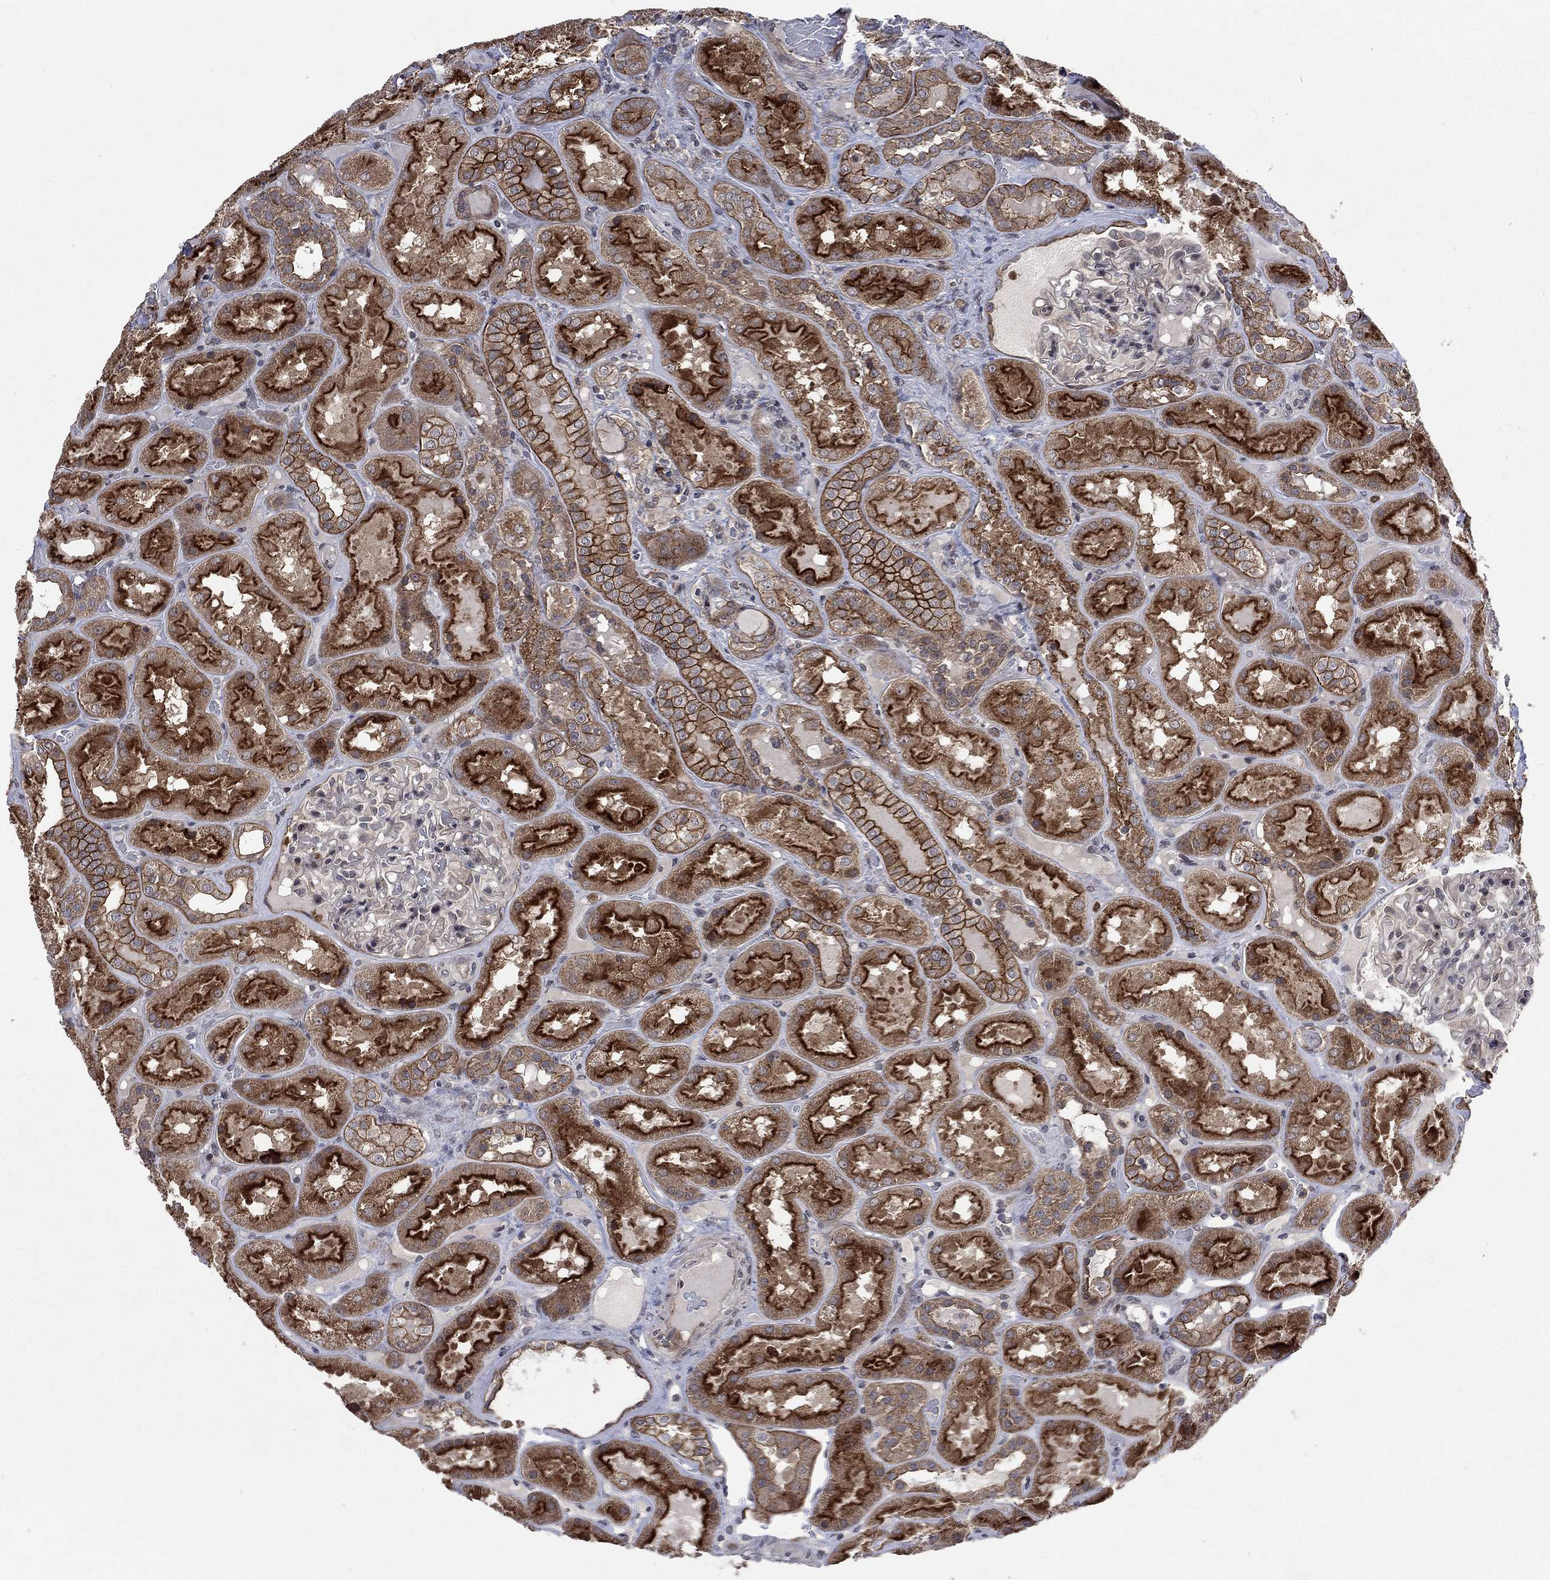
{"staining": {"intensity": "negative", "quantity": "none", "location": "none"}, "tissue": "kidney", "cell_type": "Cells in glomeruli", "image_type": "normal", "snomed": [{"axis": "morphology", "description": "Normal tissue, NOS"}, {"axis": "topography", "description": "Kidney"}], "caption": "DAB immunohistochemical staining of normal human kidney displays no significant expression in cells in glomeruli. (Stains: DAB immunohistochemistry with hematoxylin counter stain, Microscopy: brightfield microscopy at high magnification).", "gene": "PPP1R9A", "patient": {"sex": "male", "age": 73}}